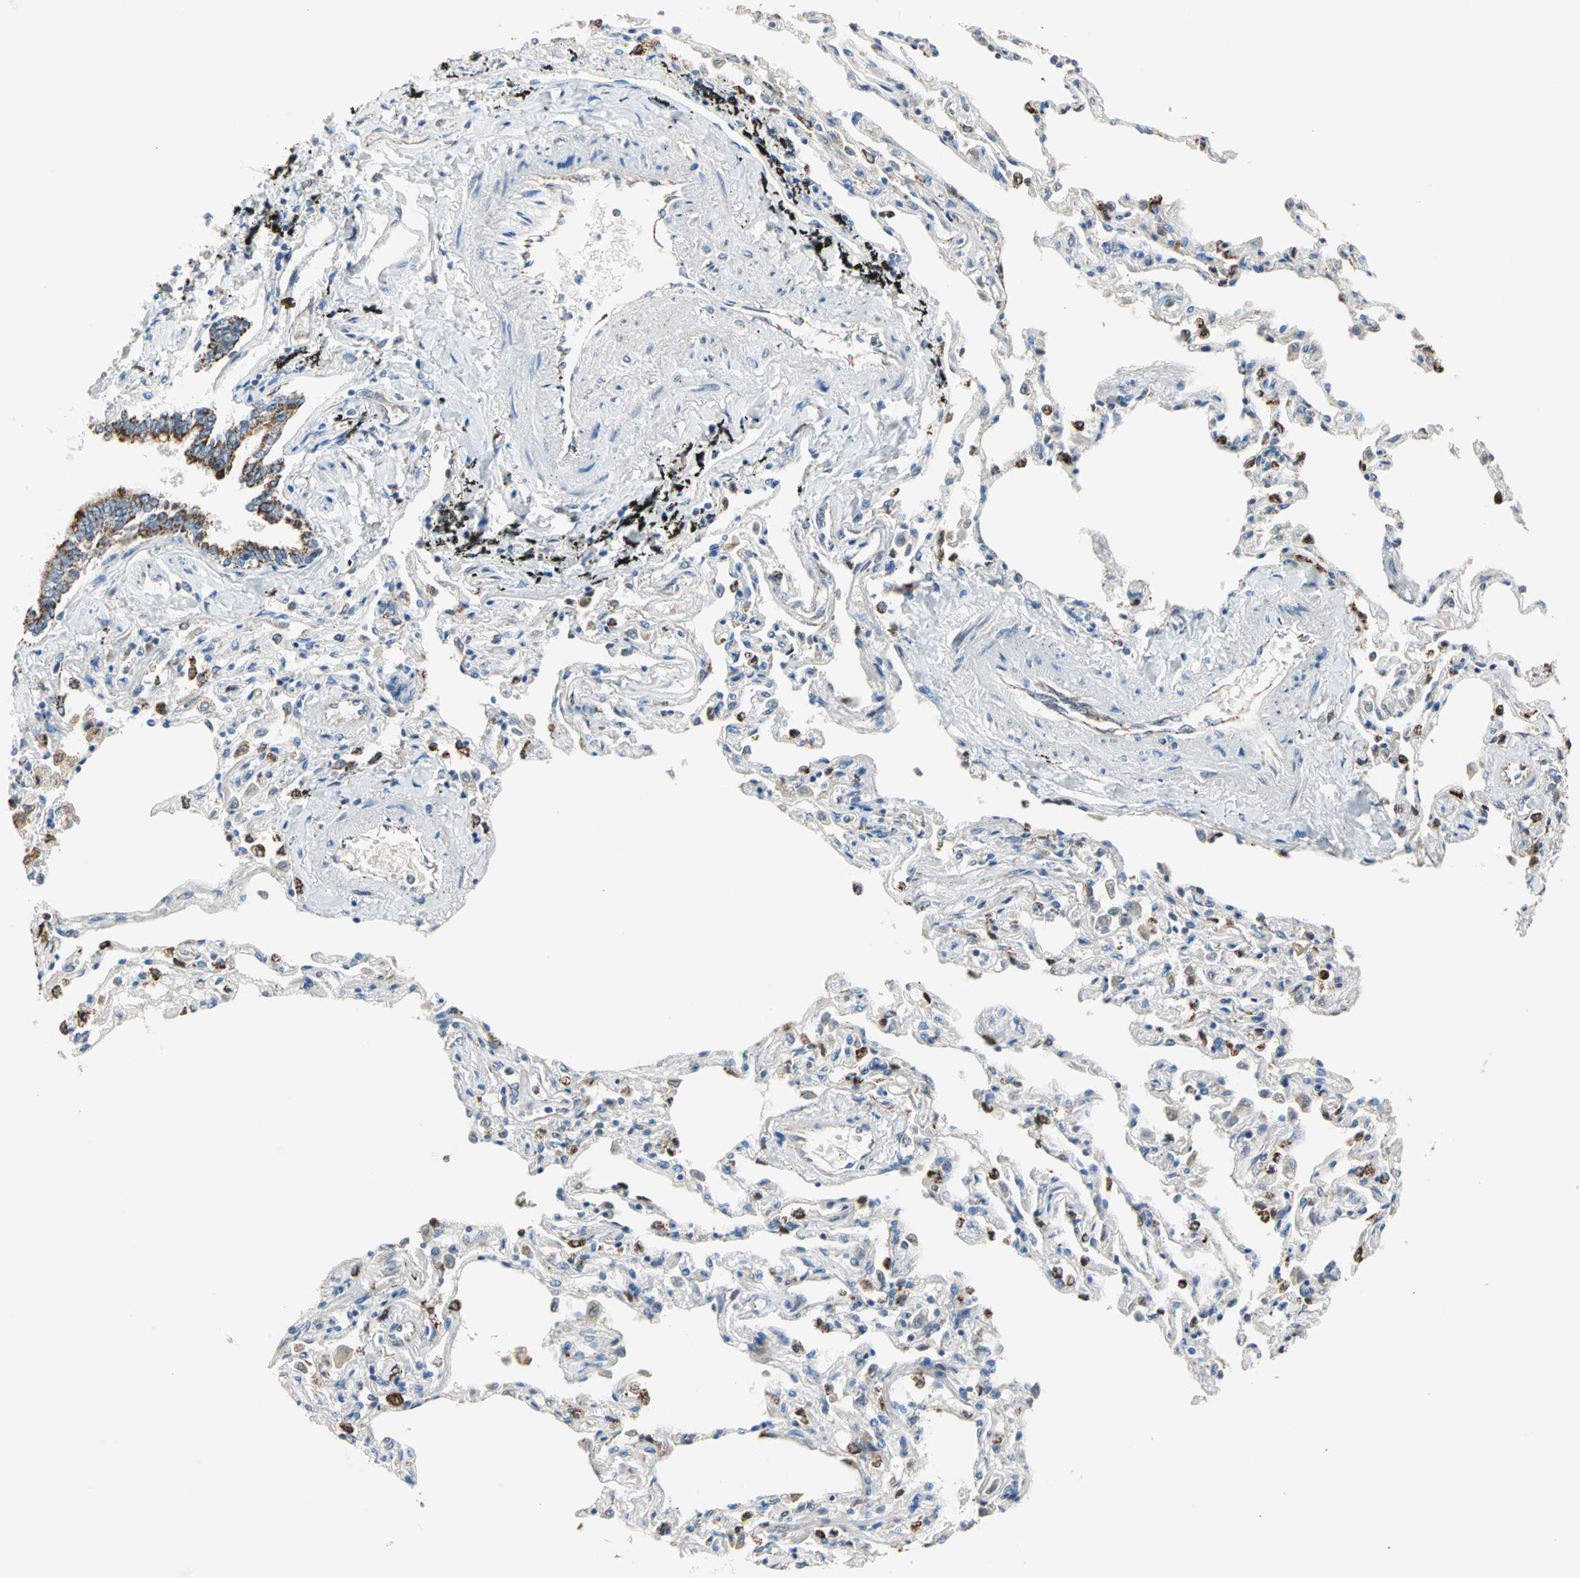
{"staining": {"intensity": "strong", "quantity": ">75%", "location": "cytoplasmic/membranous"}, "tissue": "bronchus", "cell_type": "Respiratory epithelial cells", "image_type": "normal", "snomed": [{"axis": "morphology", "description": "Normal tissue, NOS"}, {"axis": "topography", "description": "Lung"}], "caption": "This is a histology image of IHC staining of unremarkable bronchus, which shows strong expression in the cytoplasmic/membranous of respiratory epithelial cells.", "gene": "TST", "patient": {"sex": "male", "age": 64}}